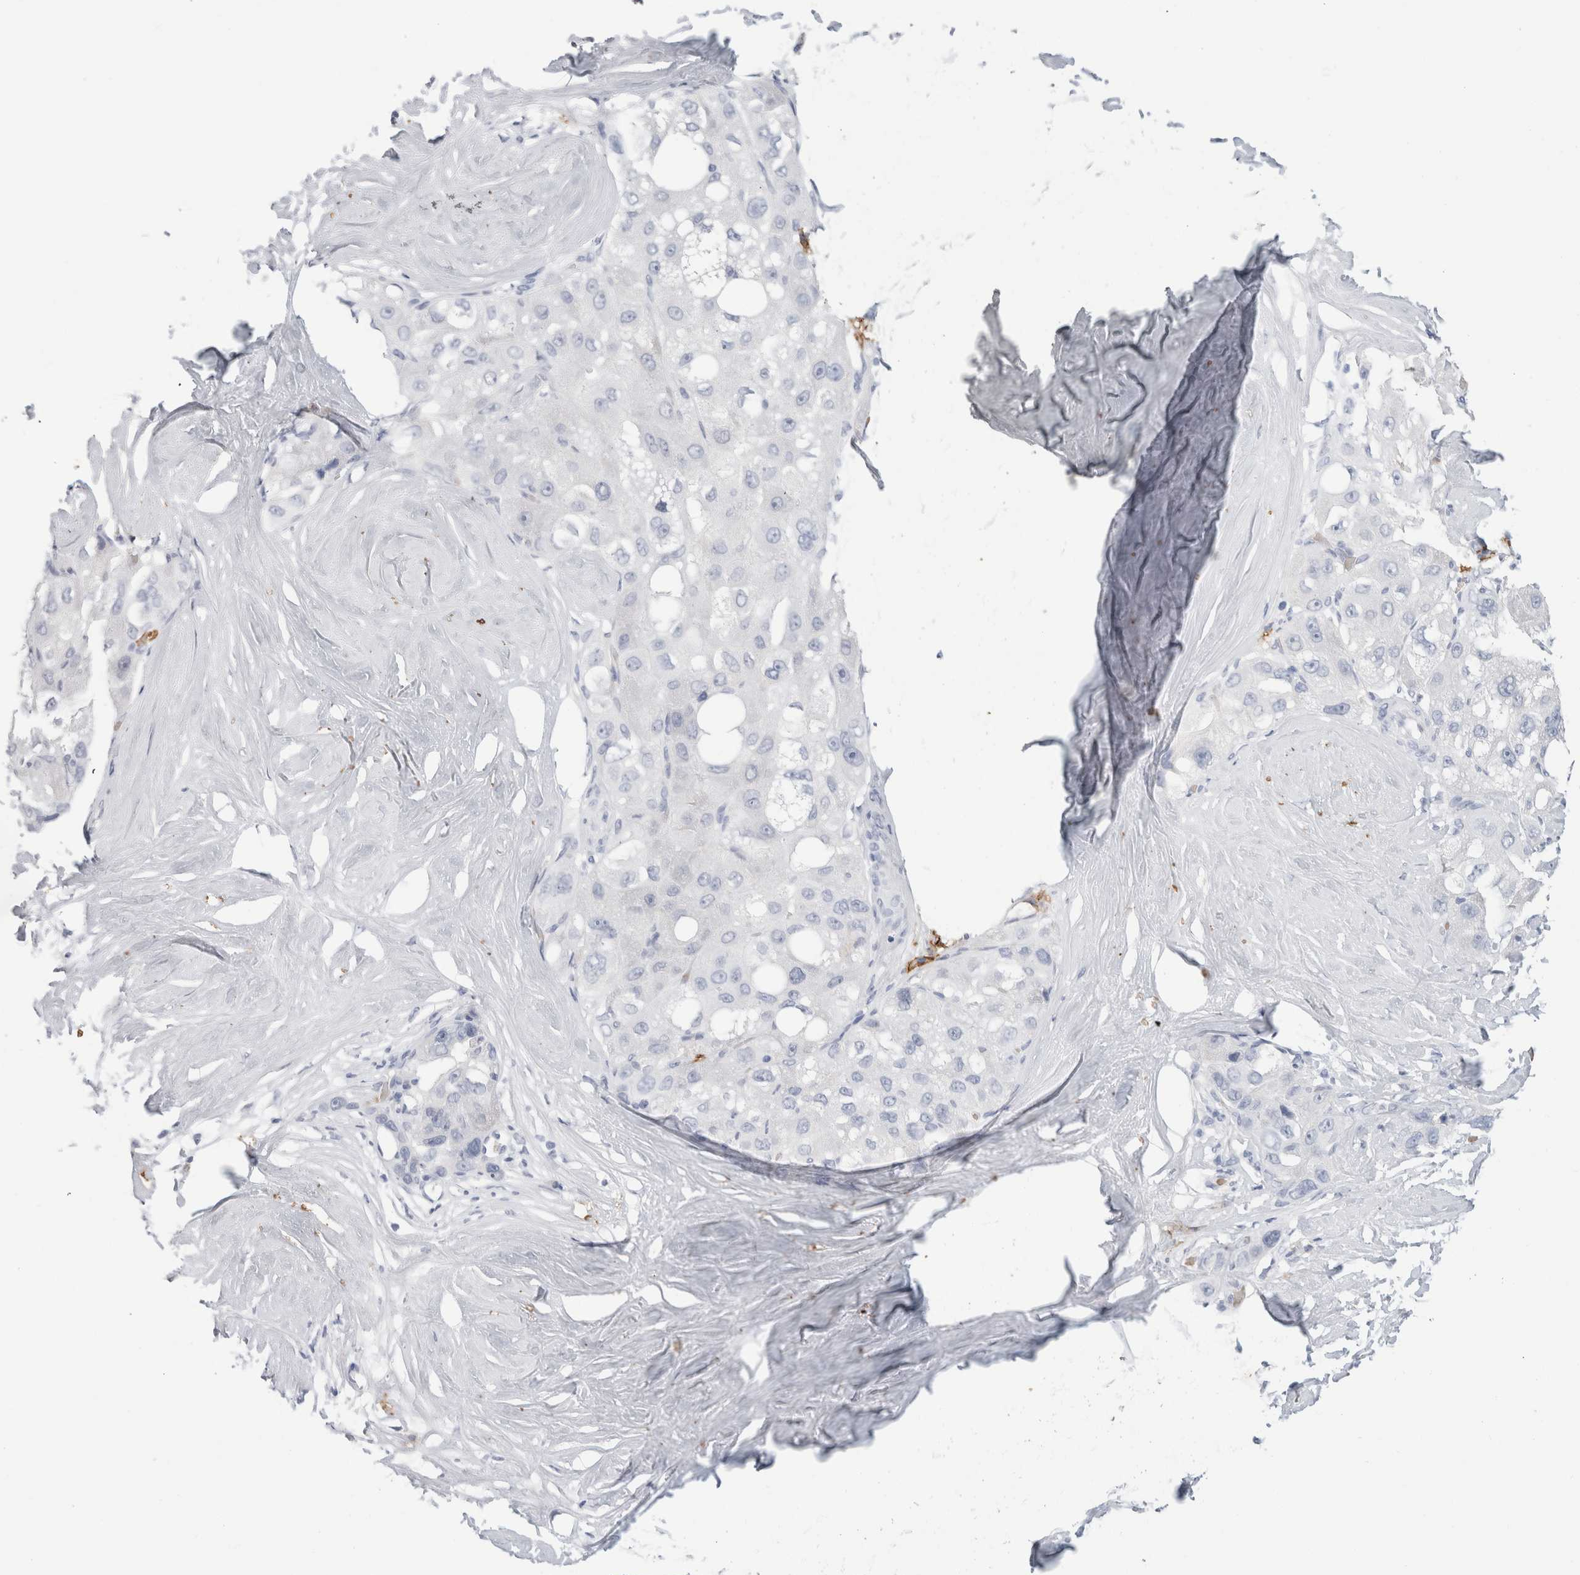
{"staining": {"intensity": "negative", "quantity": "none", "location": "none"}, "tissue": "liver cancer", "cell_type": "Tumor cells", "image_type": "cancer", "snomed": [{"axis": "morphology", "description": "Carcinoma, Hepatocellular, NOS"}, {"axis": "topography", "description": "Liver"}], "caption": "This is a image of IHC staining of liver hepatocellular carcinoma, which shows no positivity in tumor cells. (Brightfield microscopy of DAB (3,3'-diaminobenzidine) immunohistochemistry at high magnification).", "gene": "CD38", "patient": {"sex": "male", "age": 80}}